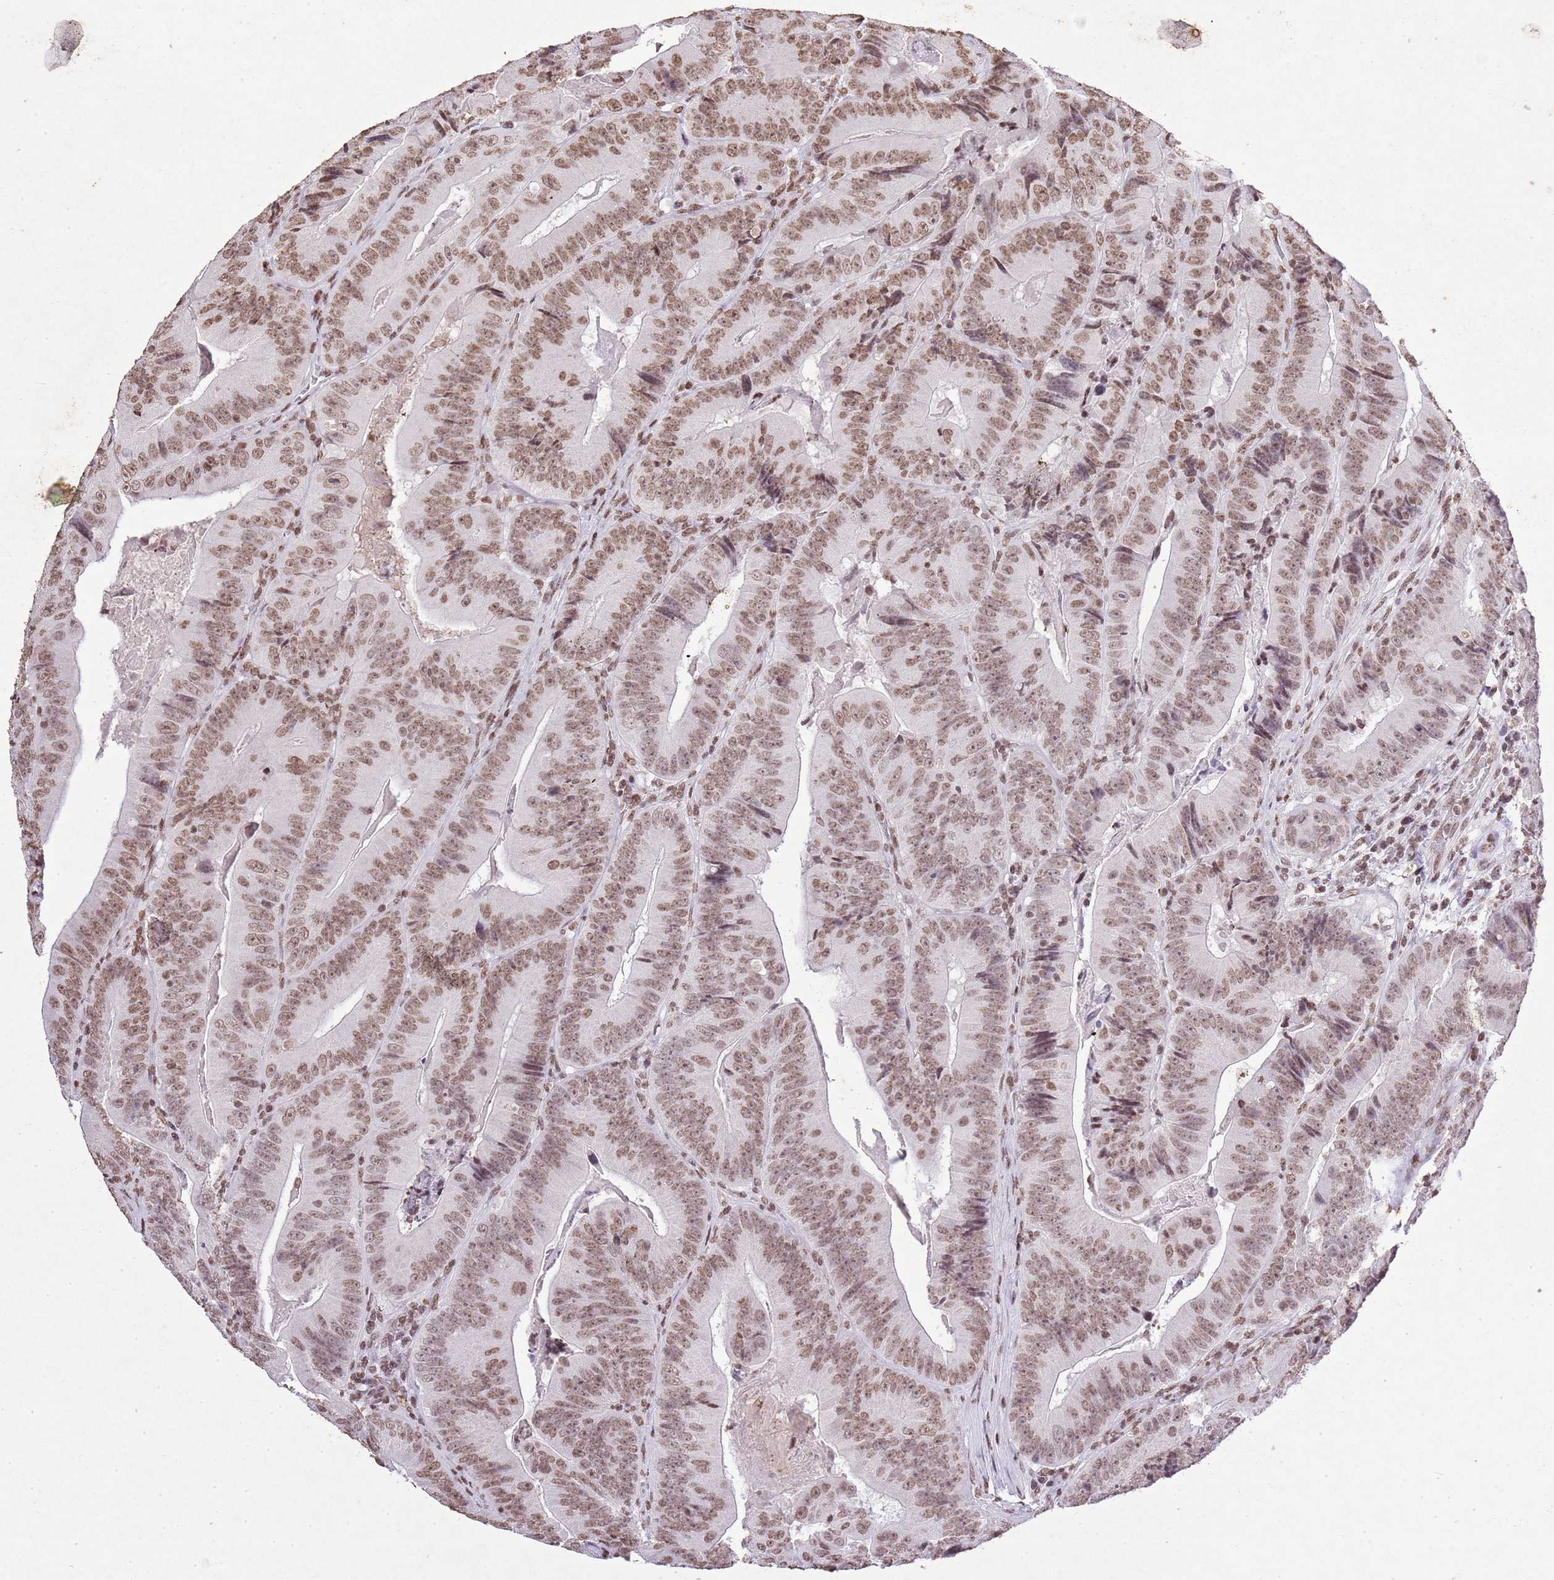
{"staining": {"intensity": "moderate", "quantity": ">75%", "location": "nuclear"}, "tissue": "colorectal cancer", "cell_type": "Tumor cells", "image_type": "cancer", "snomed": [{"axis": "morphology", "description": "Adenocarcinoma, NOS"}, {"axis": "topography", "description": "Colon"}], "caption": "This micrograph shows IHC staining of human colorectal cancer, with medium moderate nuclear positivity in approximately >75% of tumor cells.", "gene": "BMAL1", "patient": {"sex": "female", "age": 86}}